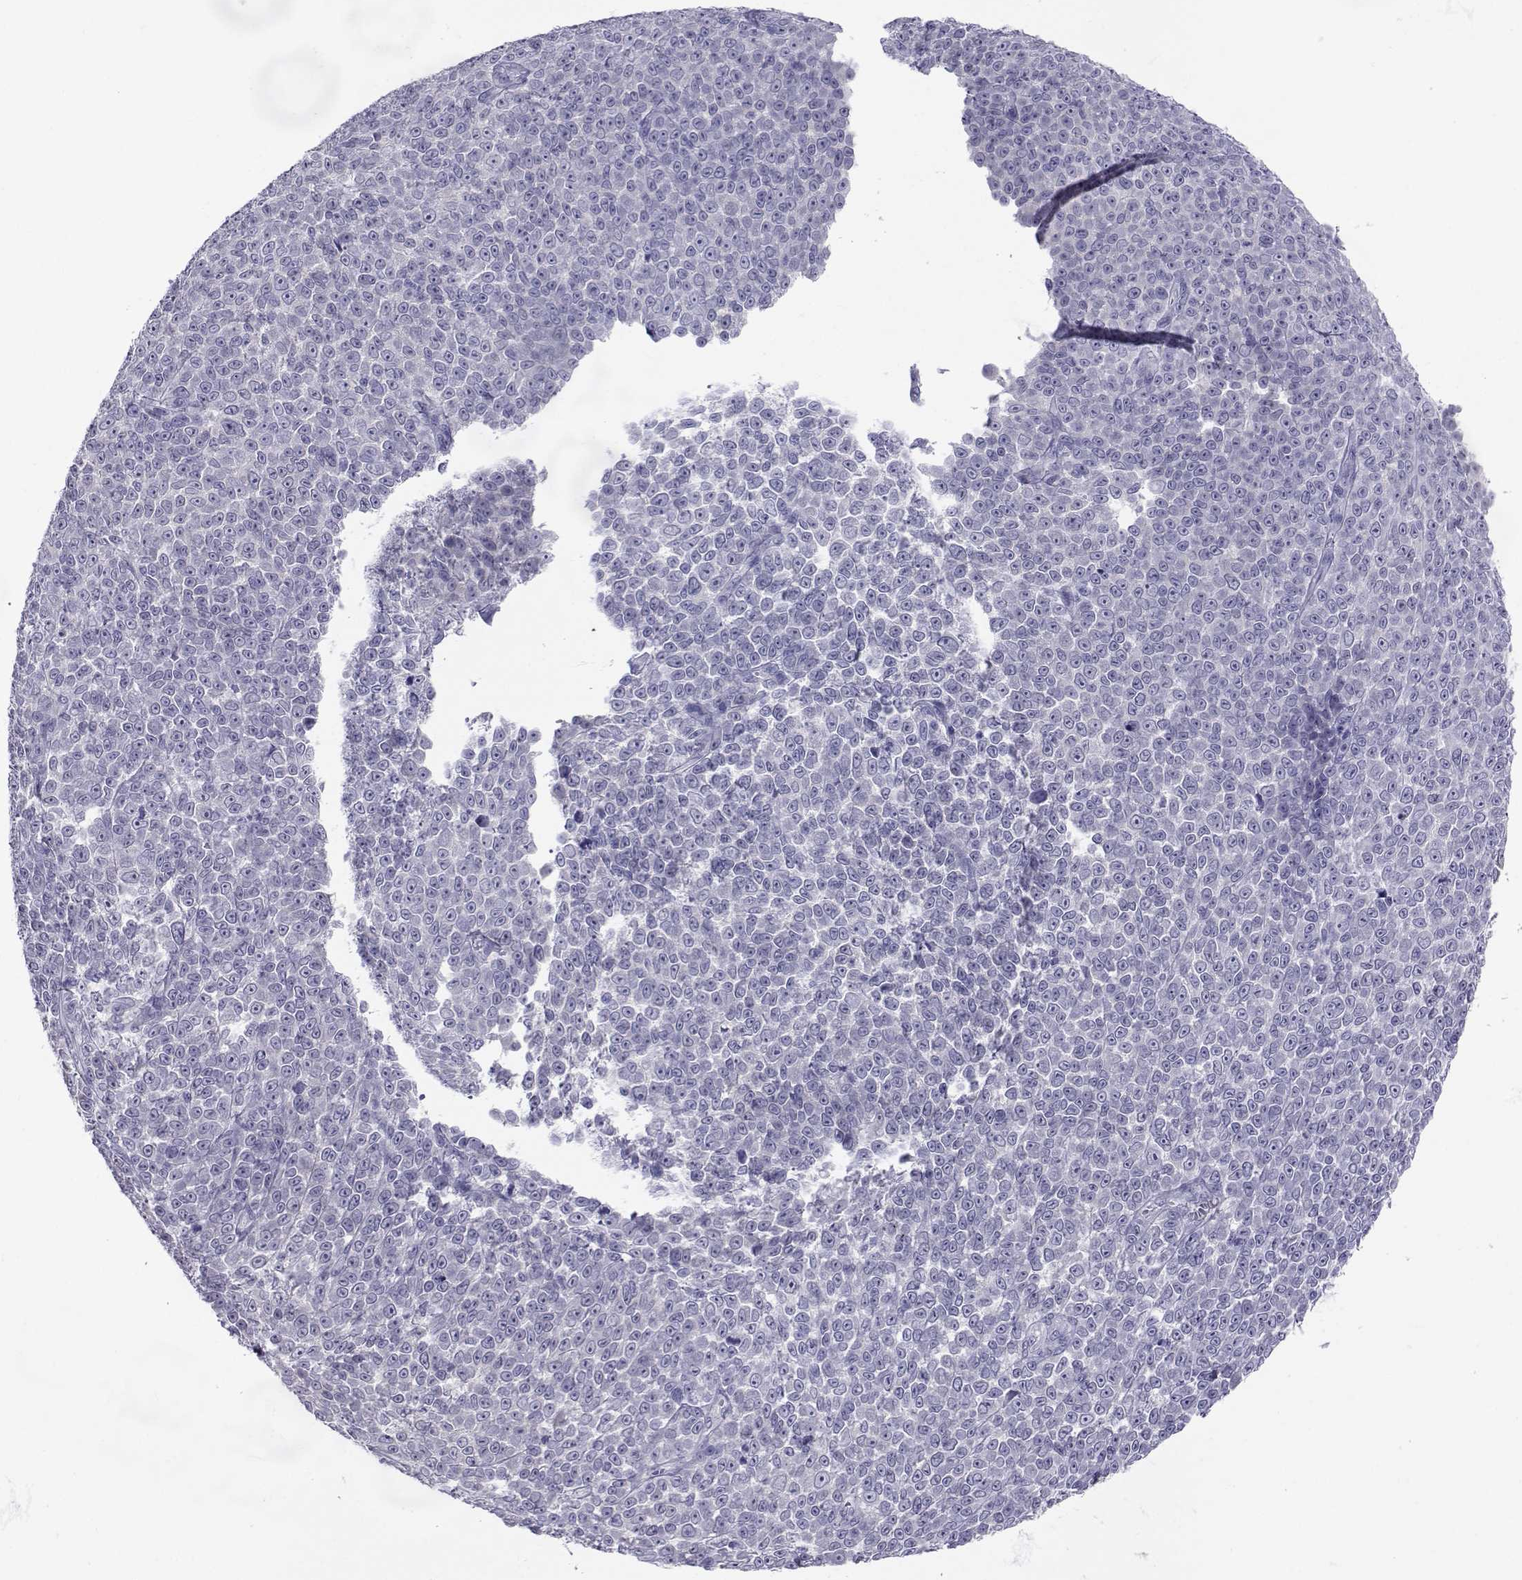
{"staining": {"intensity": "negative", "quantity": "none", "location": "none"}, "tissue": "melanoma", "cell_type": "Tumor cells", "image_type": "cancer", "snomed": [{"axis": "morphology", "description": "Malignant melanoma, NOS"}, {"axis": "topography", "description": "Skin"}], "caption": "Immunohistochemical staining of human malignant melanoma displays no significant staining in tumor cells.", "gene": "SLC6A3", "patient": {"sex": "female", "age": 95}}